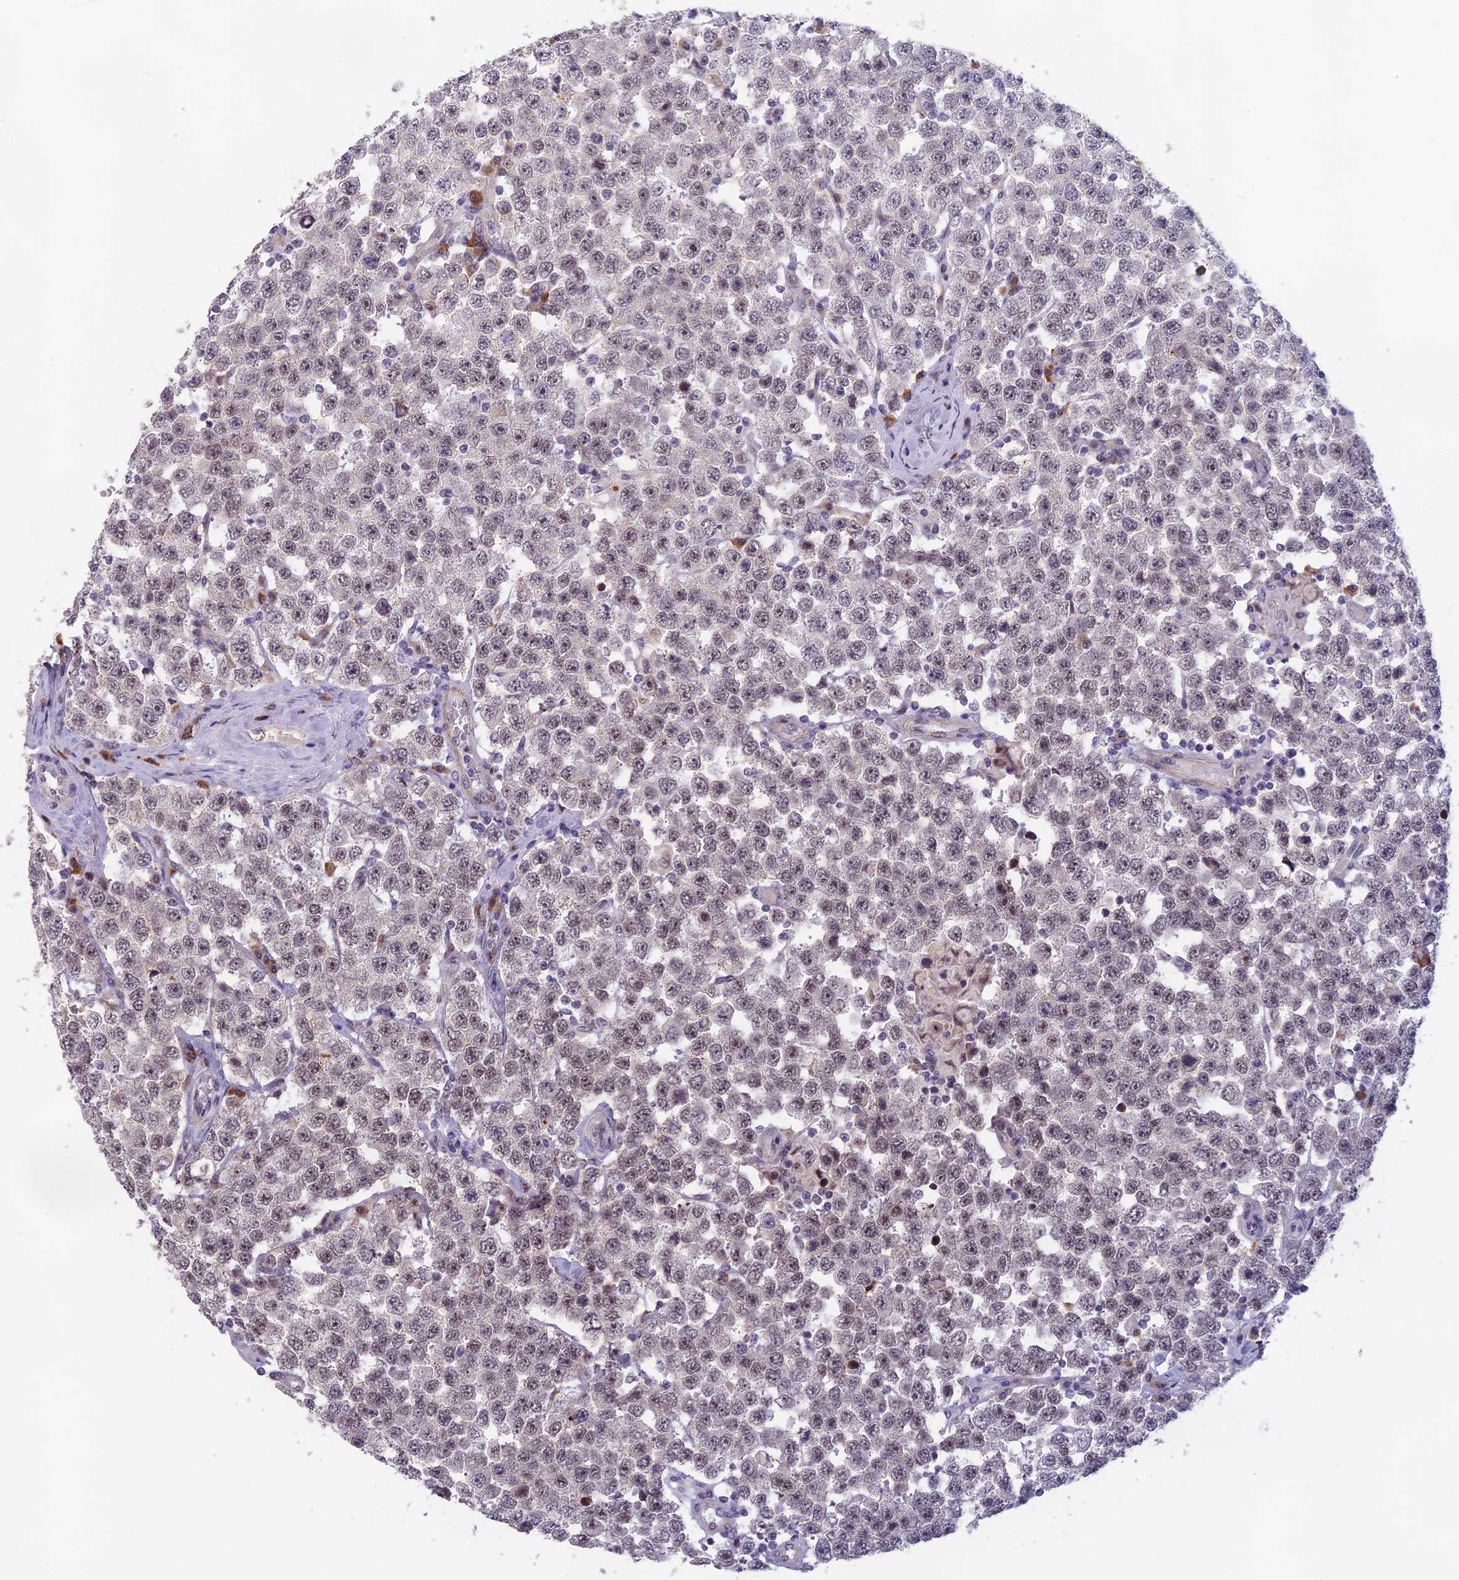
{"staining": {"intensity": "weak", "quantity": "25%-75%", "location": "nuclear"}, "tissue": "testis cancer", "cell_type": "Tumor cells", "image_type": "cancer", "snomed": [{"axis": "morphology", "description": "Seminoma, NOS"}, {"axis": "topography", "description": "Testis"}], "caption": "Protein staining reveals weak nuclear staining in about 25%-75% of tumor cells in testis seminoma.", "gene": "MORF4L1", "patient": {"sex": "male", "age": 28}}